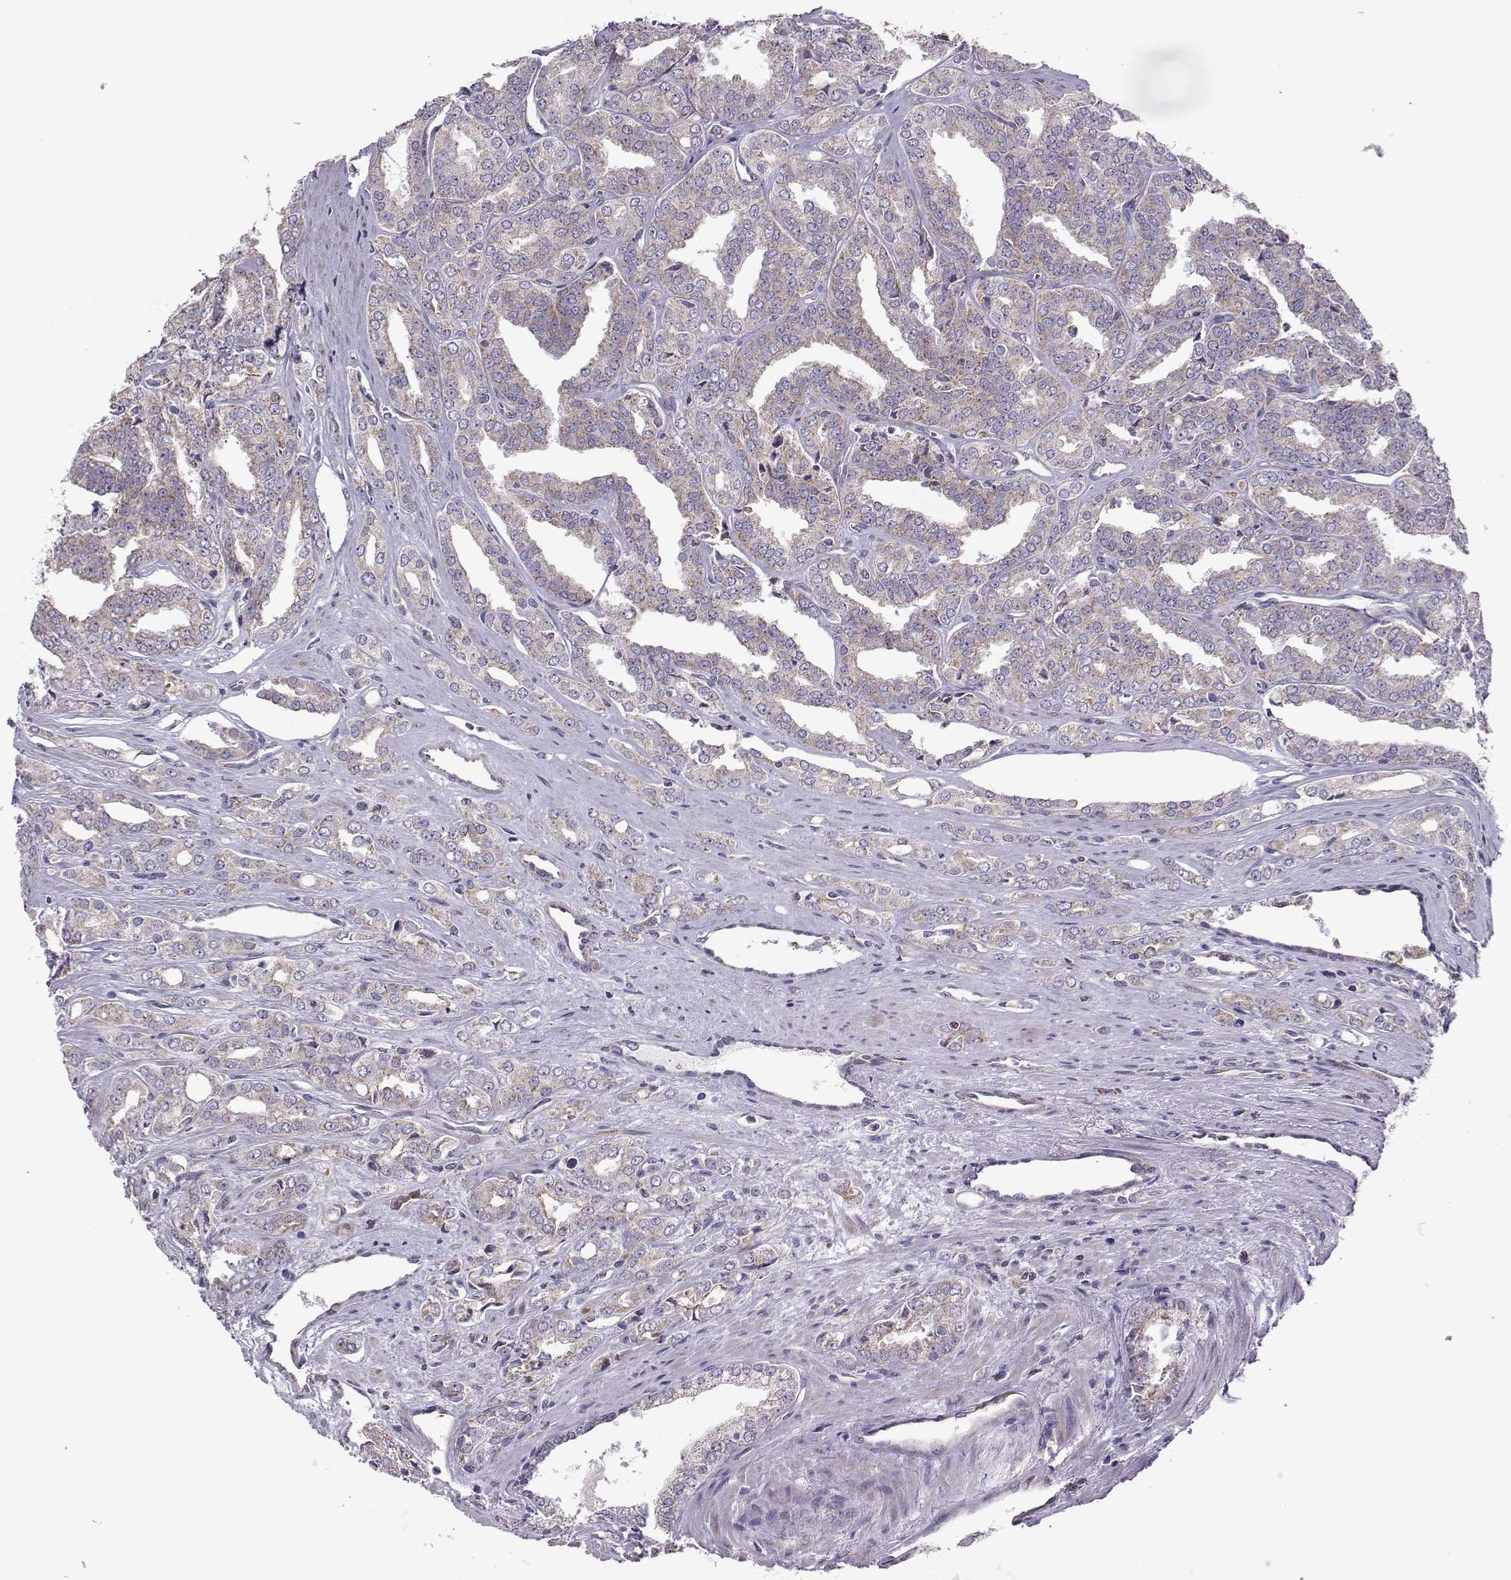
{"staining": {"intensity": "weak", "quantity": ">75%", "location": "cytoplasmic/membranous"}, "tissue": "prostate cancer", "cell_type": "Tumor cells", "image_type": "cancer", "snomed": [{"axis": "morphology", "description": "Adenocarcinoma, NOS"}, {"axis": "morphology", "description": "Adenocarcinoma, High grade"}, {"axis": "topography", "description": "Prostate"}], "caption": "Protein staining of prostate high-grade adenocarcinoma tissue exhibits weak cytoplasmic/membranous staining in approximately >75% of tumor cells.", "gene": "NECAB3", "patient": {"sex": "male", "age": 70}}